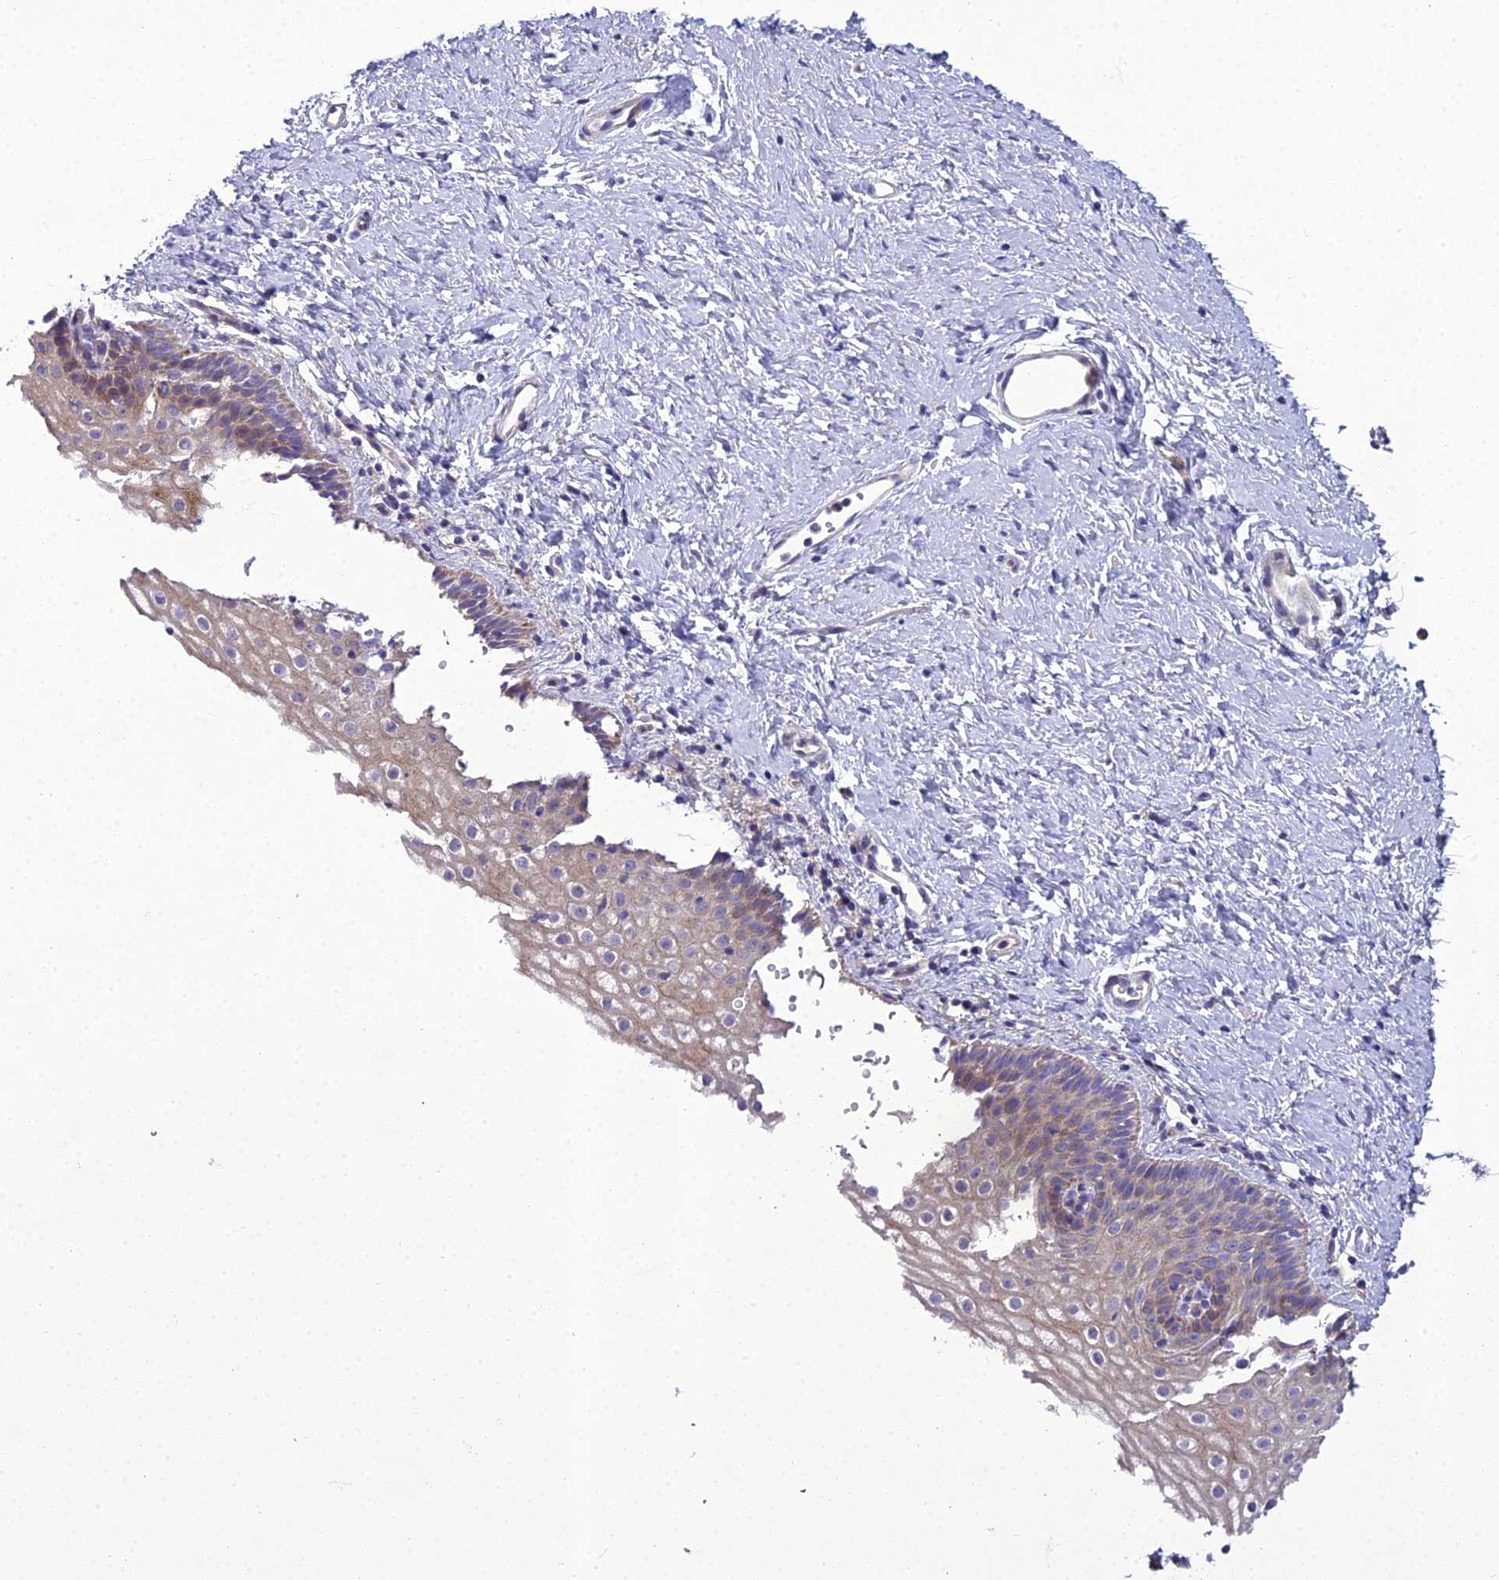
{"staining": {"intensity": "moderate", "quantity": "<25%", "location": "cytoplasmic/membranous"}, "tissue": "vagina", "cell_type": "Squamous epithelial cells", "image_type": "normal", "snomed": [{"axis": "morphology", "description": "Normal tissue, NOS"}, {"axis": "topography", "description": "Vagina"}], "caption": "About <25% of squamous epithelial cells in unremarkable vagina show moderate cytoplasmic/membranous protein positivity as visualized by brown immunohistochemical staining.", "gene": "ADIPOR2", "patient": {"sex": "female", "age": 32}}